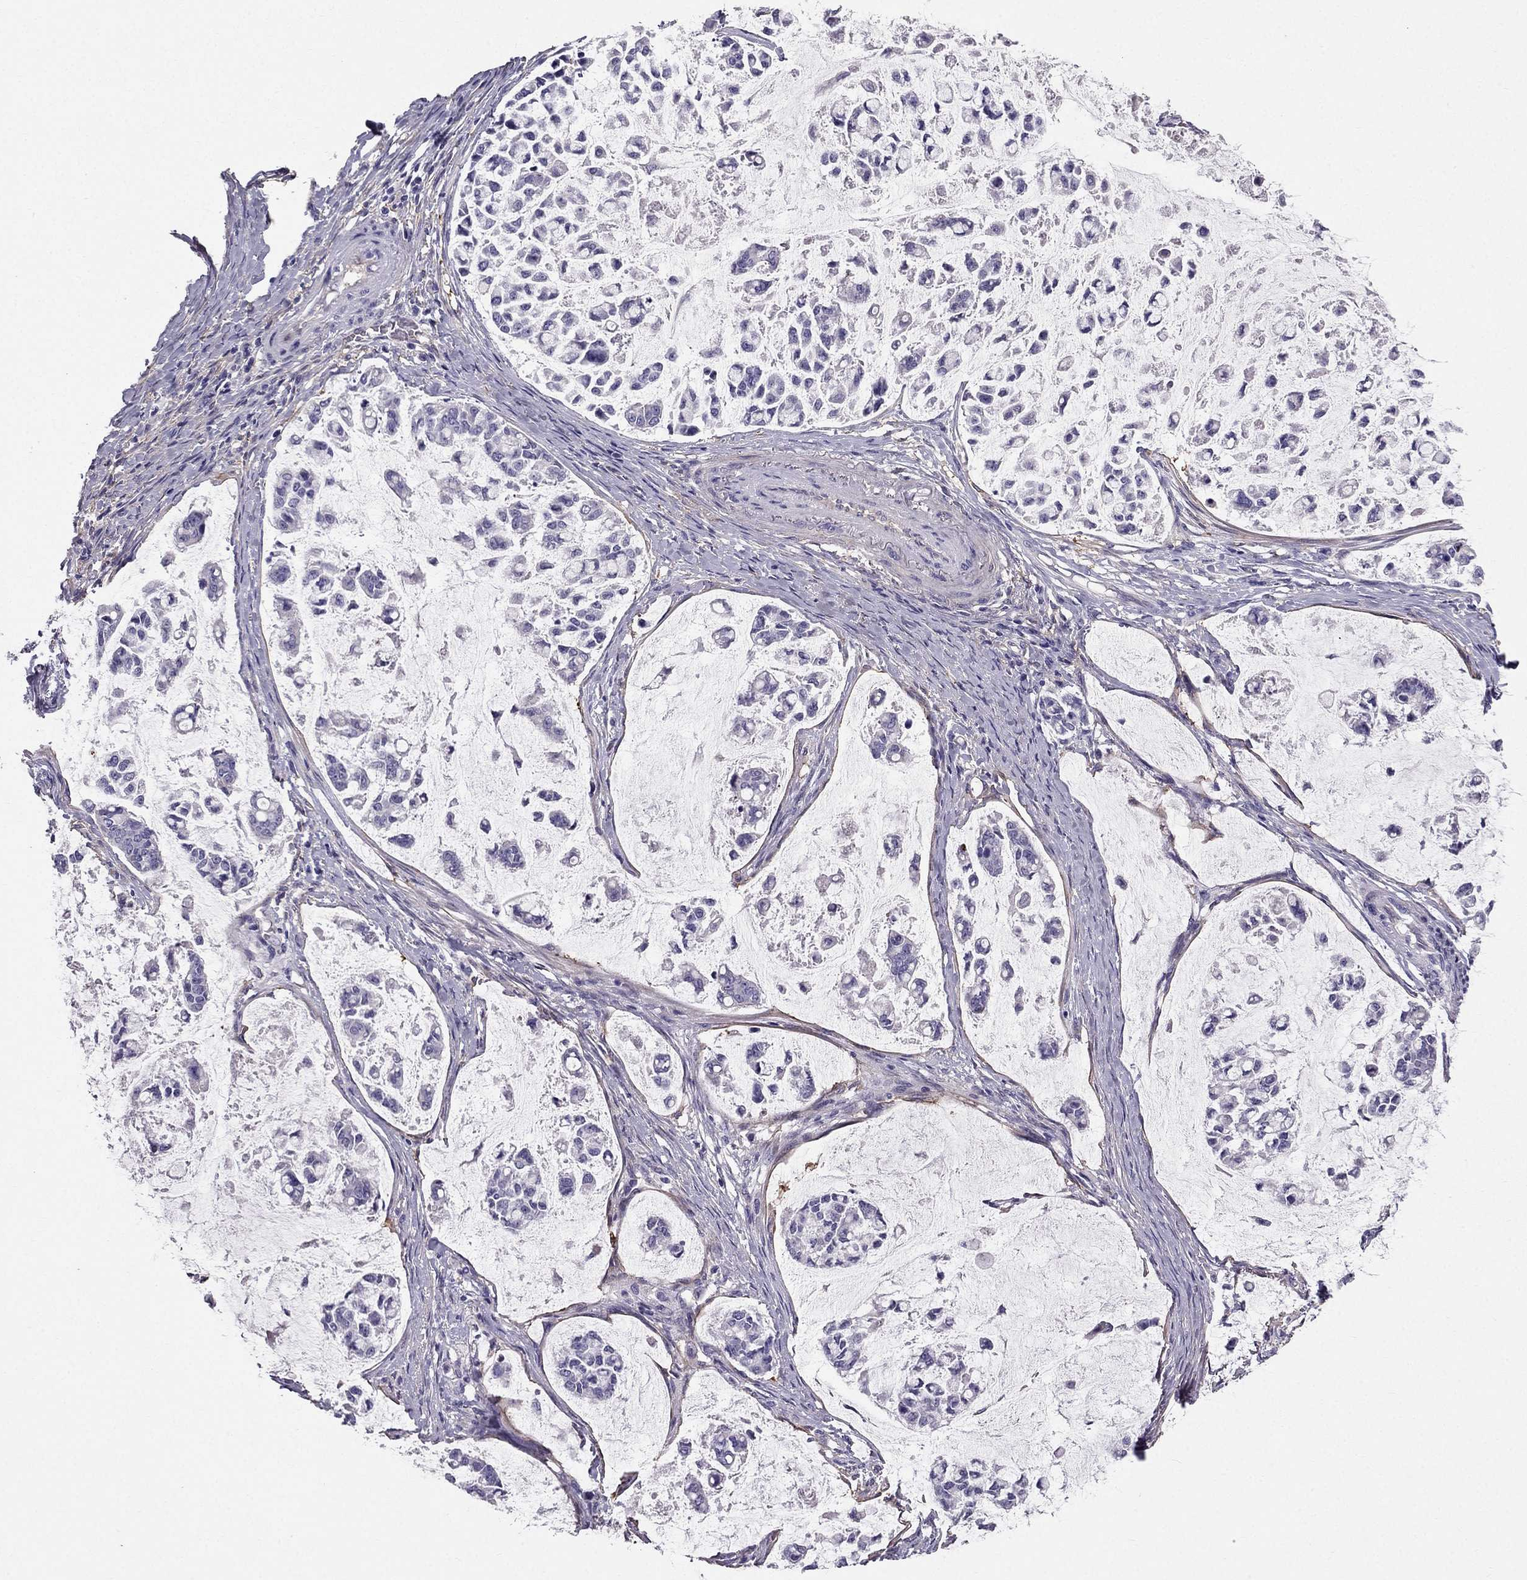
{"staining": {"intensity": "negative", "quantity": "none", "location": "none"}, "tissue": "stomach cancer", "cell_type": "Tumor cells", "image_type": "cancer", "snomed": [{"axis": "morphology", "description": "Adenocarcinoma, NOS"}, {"axis": "topography", "description": "Stomach"}], "caption": "Immunohistochemistry of human stomach cancer (adenocarcinoma) exhibits no positivity in tumor cells. The staining was performed using DAB (3,3'-diaminobenzidine) to visualize the protein expression in brown, while the nuclei were stained in blue with hematoxylin (Magnification: 20x).", "gene": "SYT5", "patient": {"sex": "male", "age": 82}}